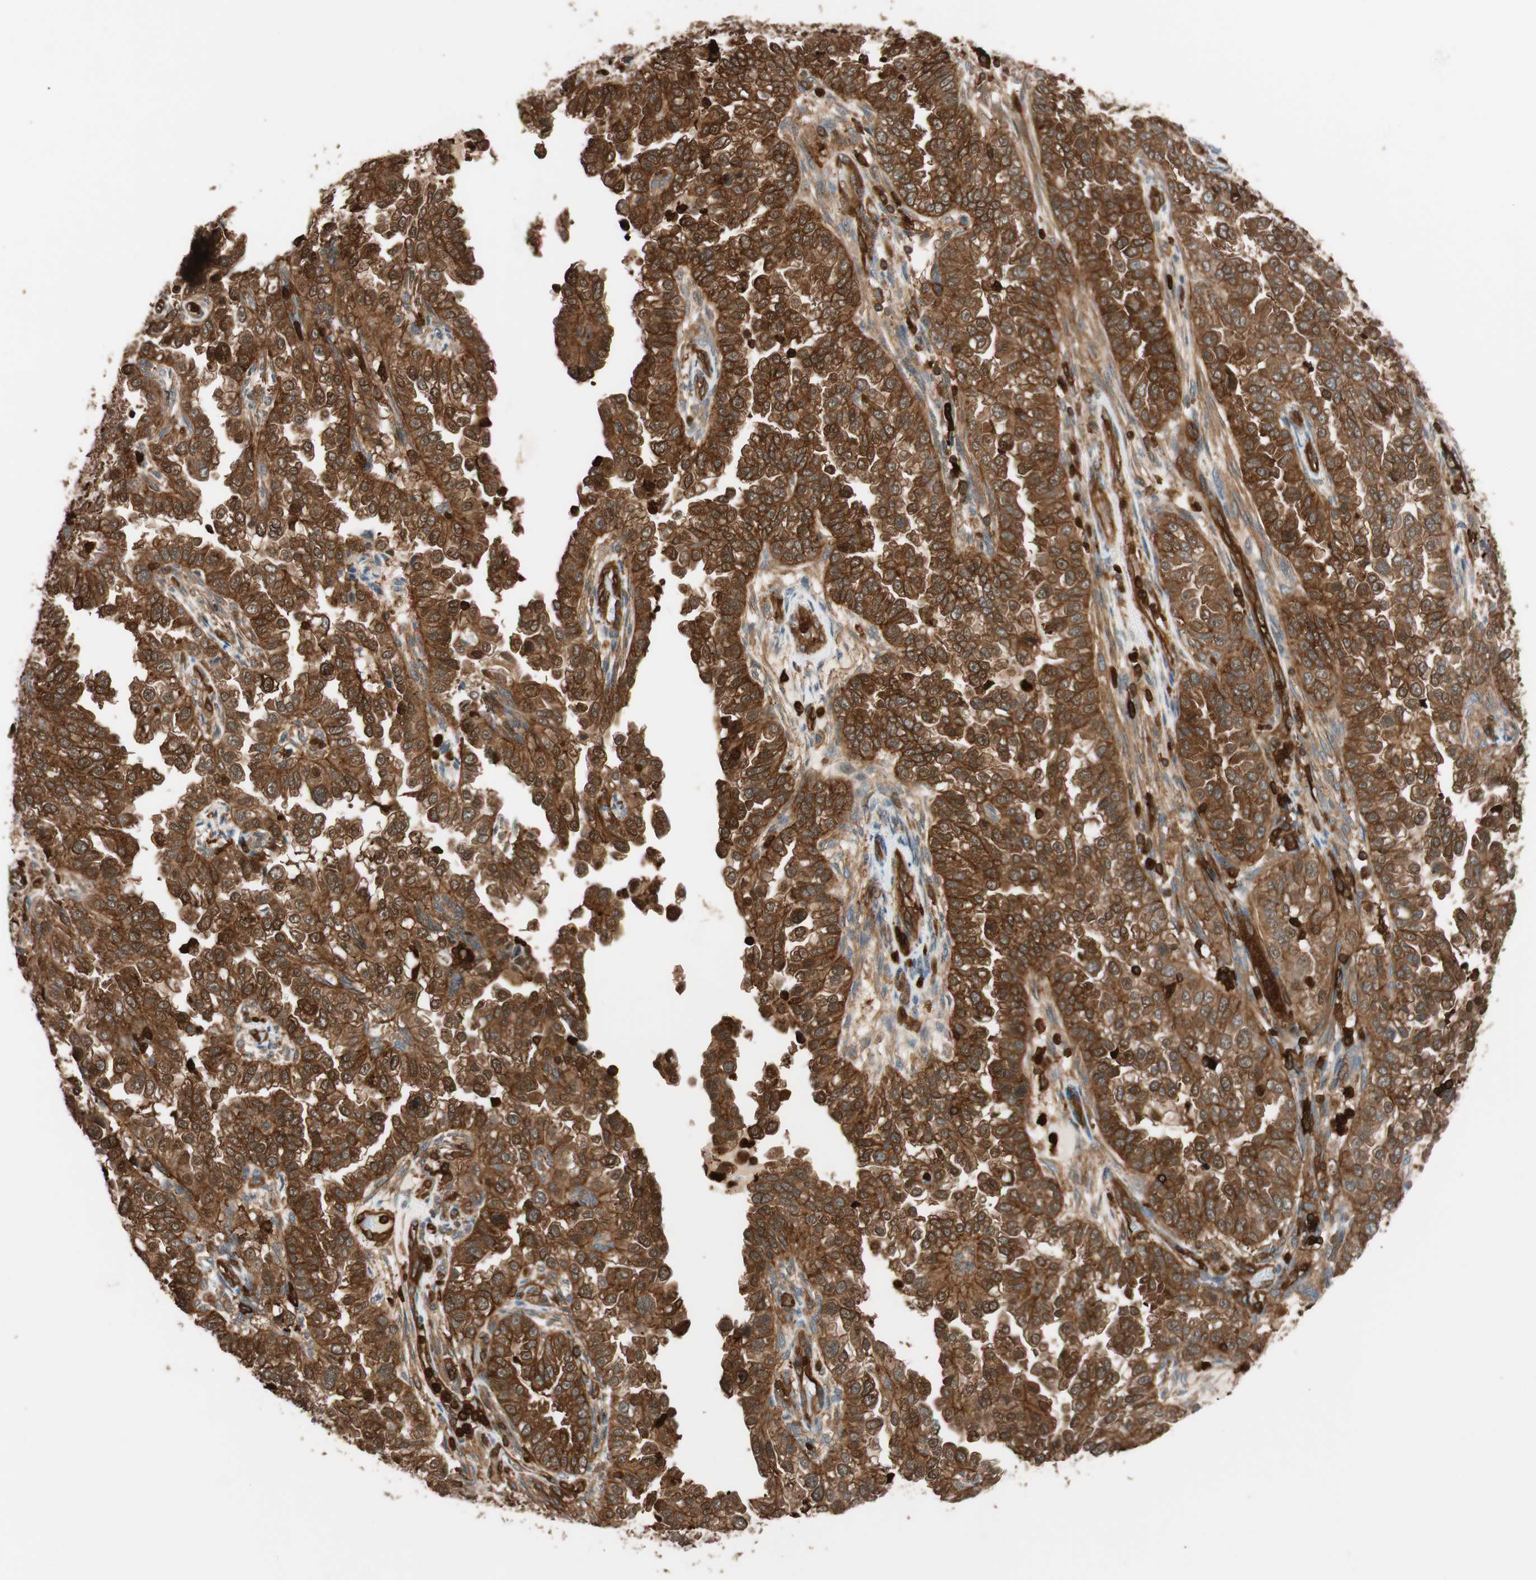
{"staining": {"intensity": "strong", "quantity": ">75%", "location": "cytoplasmic/membranous"}, "tissue": "endometrial cancer", "cell_type": "Tumor cells", "image_type": "cancer", "snomed": [{"axis": "morphology", "description": "Adenocarcinoma, NOS"}, {"axis": "topography", "description": "Endometrium"}], "caption": "Immunohistochemistry (IHC) histopathology image of neoplastic tissue: endometrial cancer (adenocarcinoma) stained using IHC shows high levels of strong protein expression localized specifically in the cytoplasmic/membranous of tumor cells, appearing as a cytoplasmic/membranous brown color.", "gene": "VASP", "patient": {"sex": "female", "age": 85}}